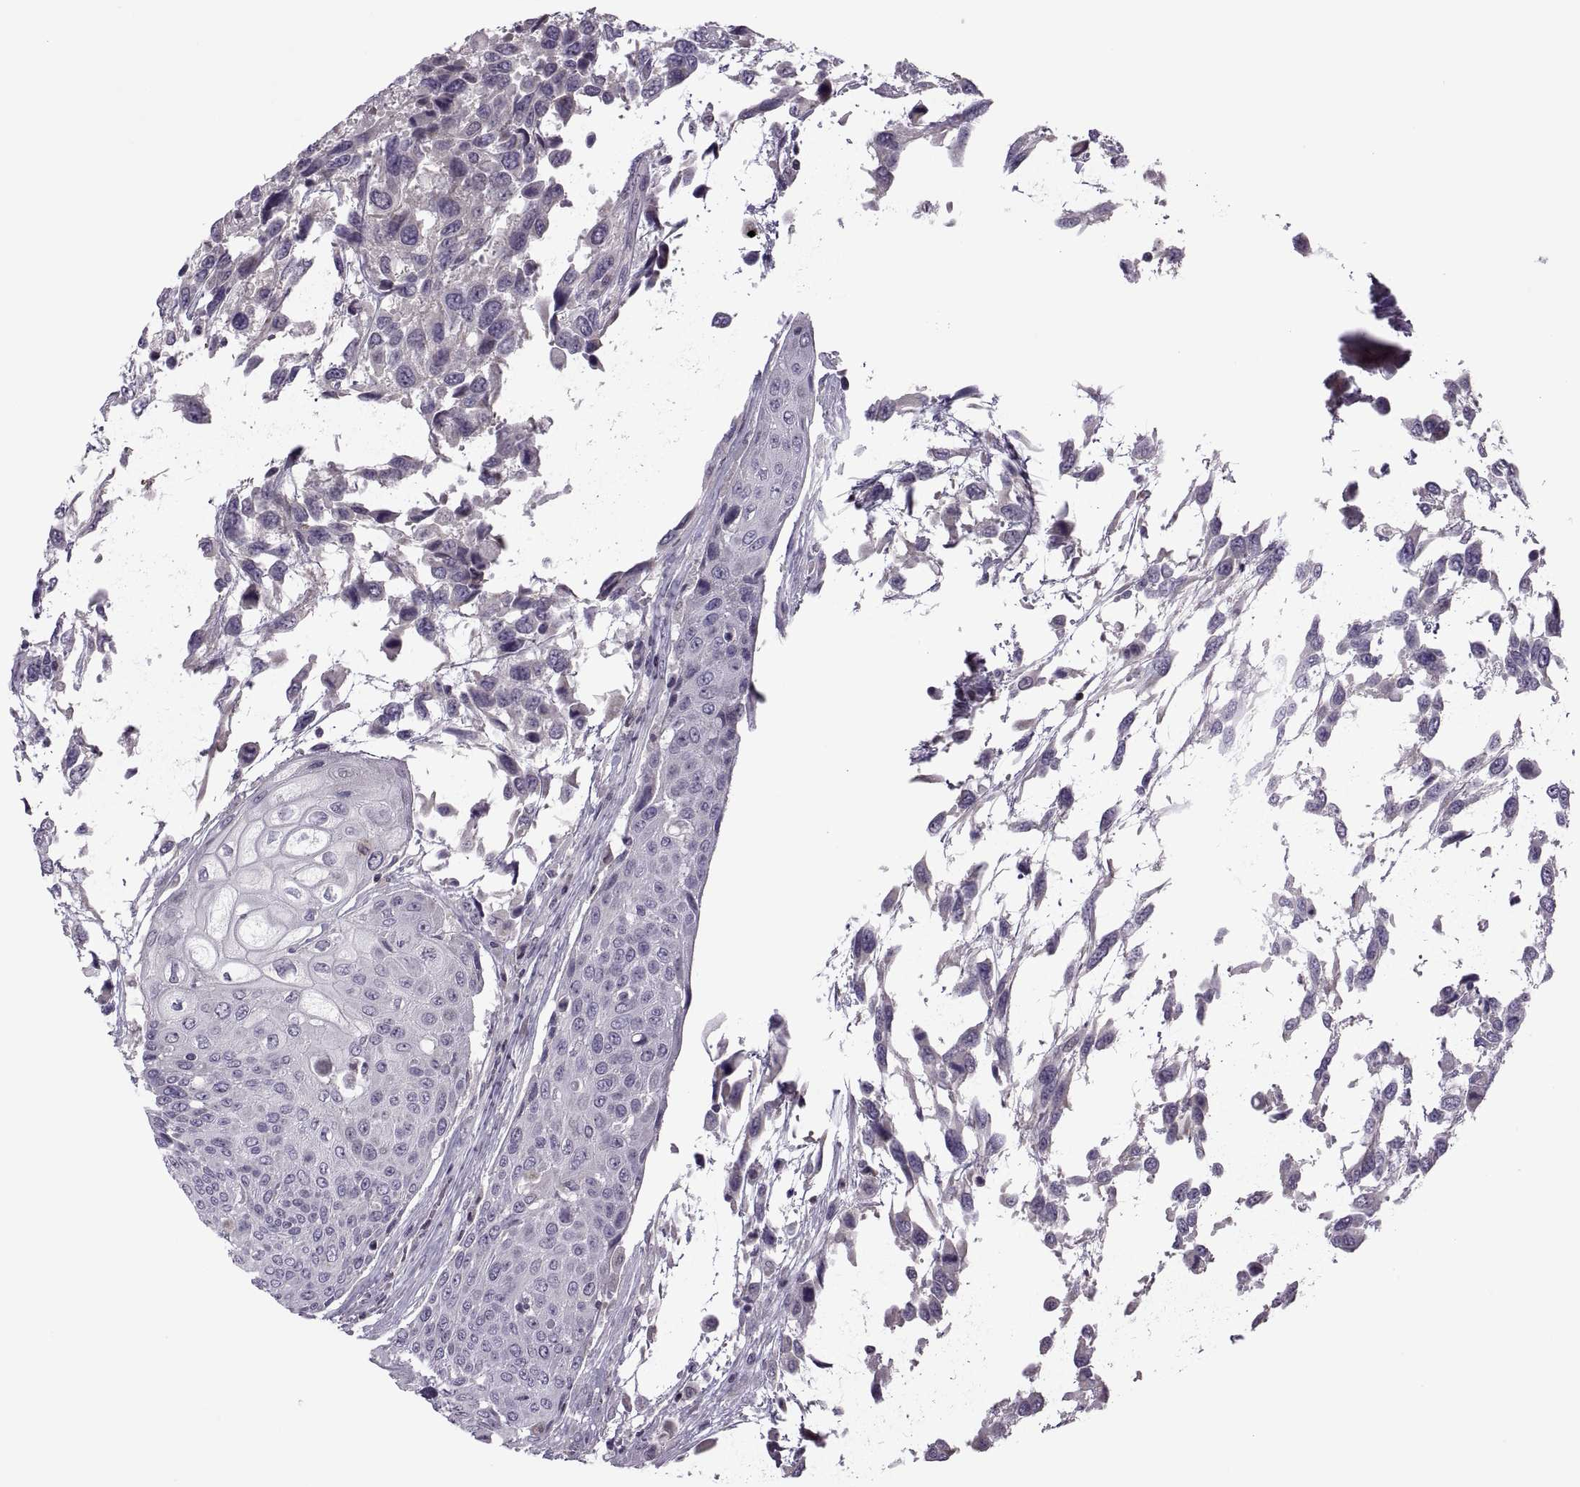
{"staining": {"intensity": "negative", "quantity": "none", "location": "none"}, "tissue": "urothelial cancer", "cell_type": "Tumor cells", "image_type": "cancer", "snomed": [{"axis": "morphology", "description": "Urothelial carcinoma, High grade"}, {"axis": "topography", "description": "Urinary bladder"}], "caption": "An immunohistochemistry (IHC) micrograph of urothelial cancer is shown. There is no staining in tumor cells of urothelial cancer.", "gene": "ODF3", "patient": {"sex": "female", "age": 70}}